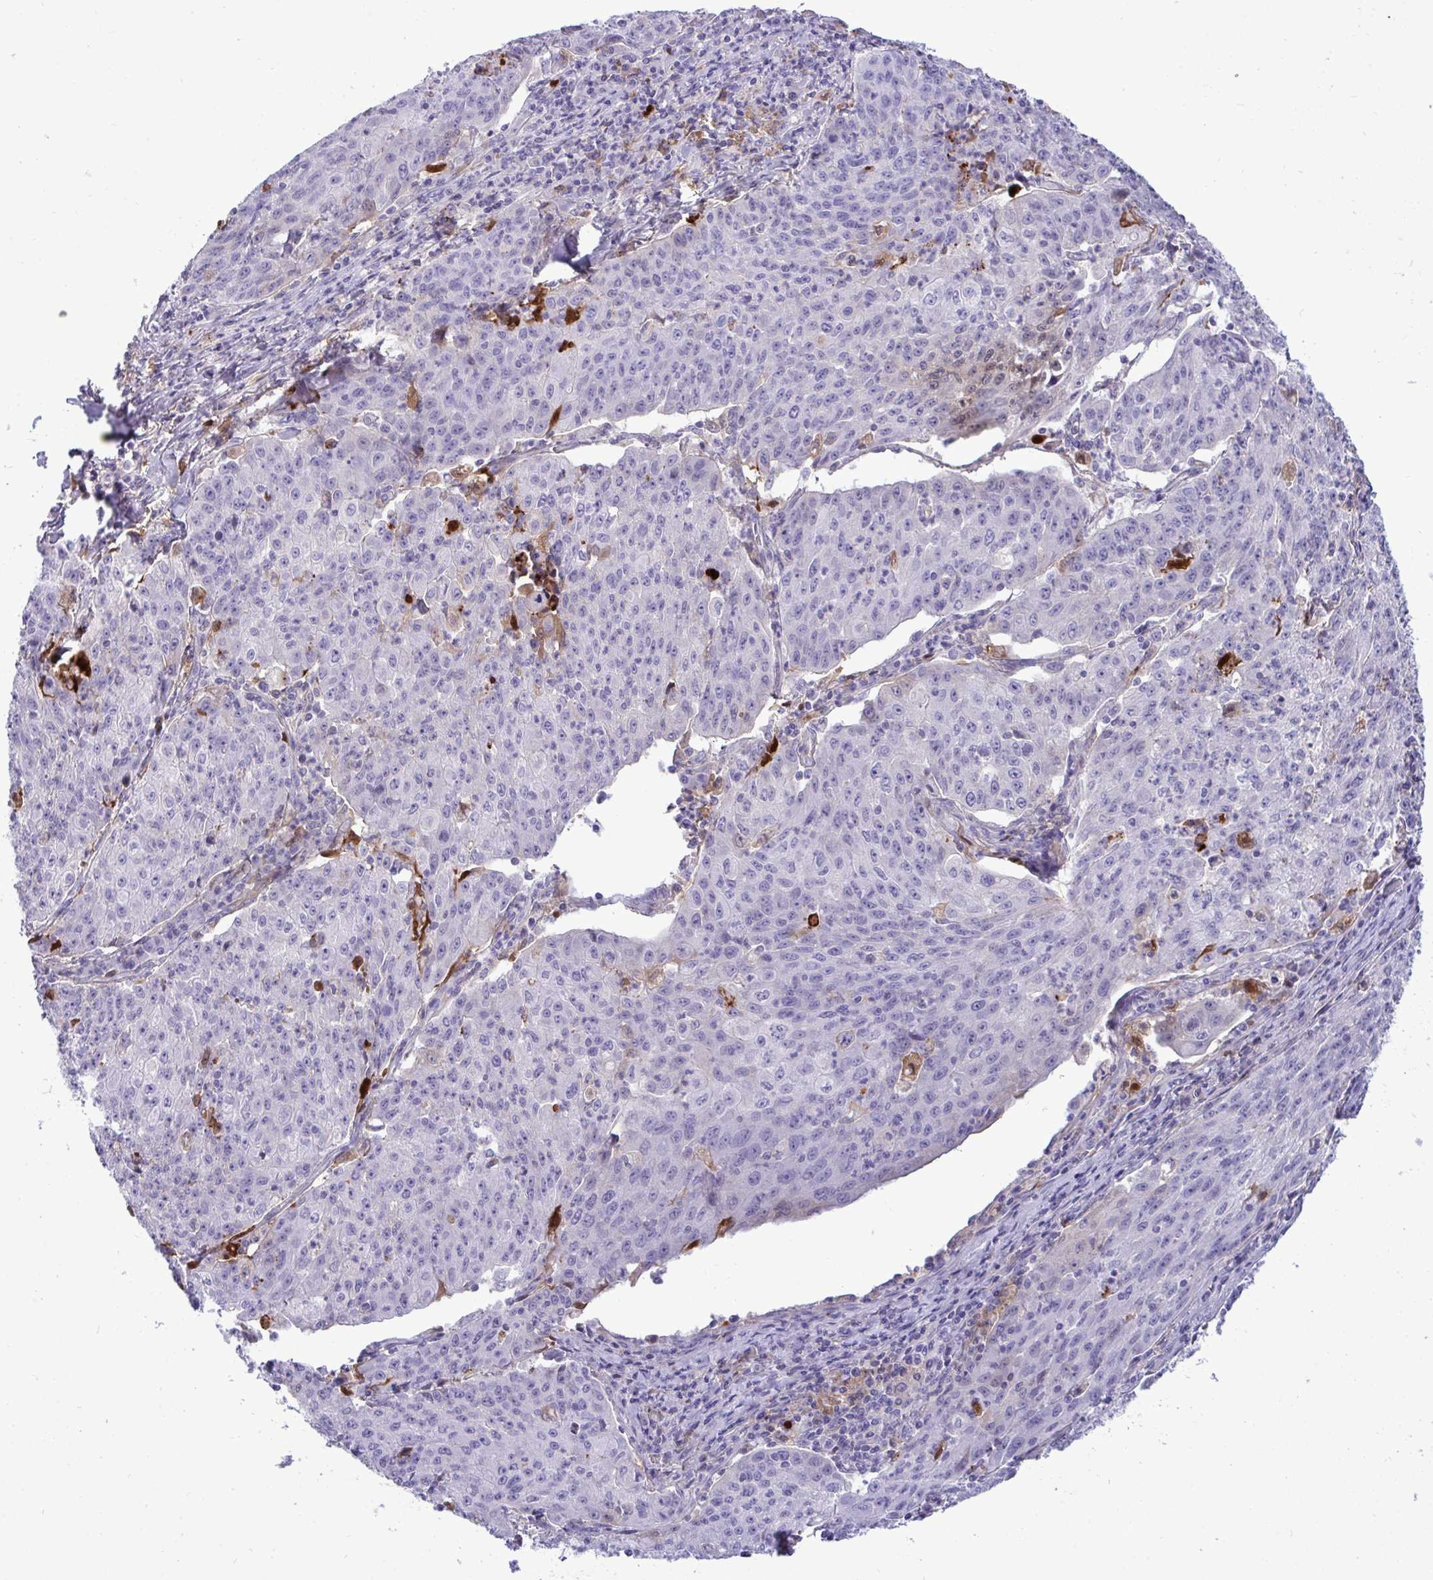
{"staining": {"intensity": "negative", "quantity": "none", "location": "none"}, "tissue": "lung cancer", "cell_type": "Tumor cells", "image_type": "cancer", "snomed": [{"axis": "morphology", "description": "Squamous cell carcinoma, NOS"}, {"axis": "morphology", "description": "Squamous cell carcinoma, metastatic, NOS"}, {"axis": "topography", "description": "Bronchus"}, {"axis": "topography", "description": "Lung"}], "caption": "This is an immunohistochemistry (IHC) image of human metastatic squamous cell carcinoma (lung). There is no staining in tumor cells.", "gene": "F2", "patient": {"sex": "male", "age": 62}}